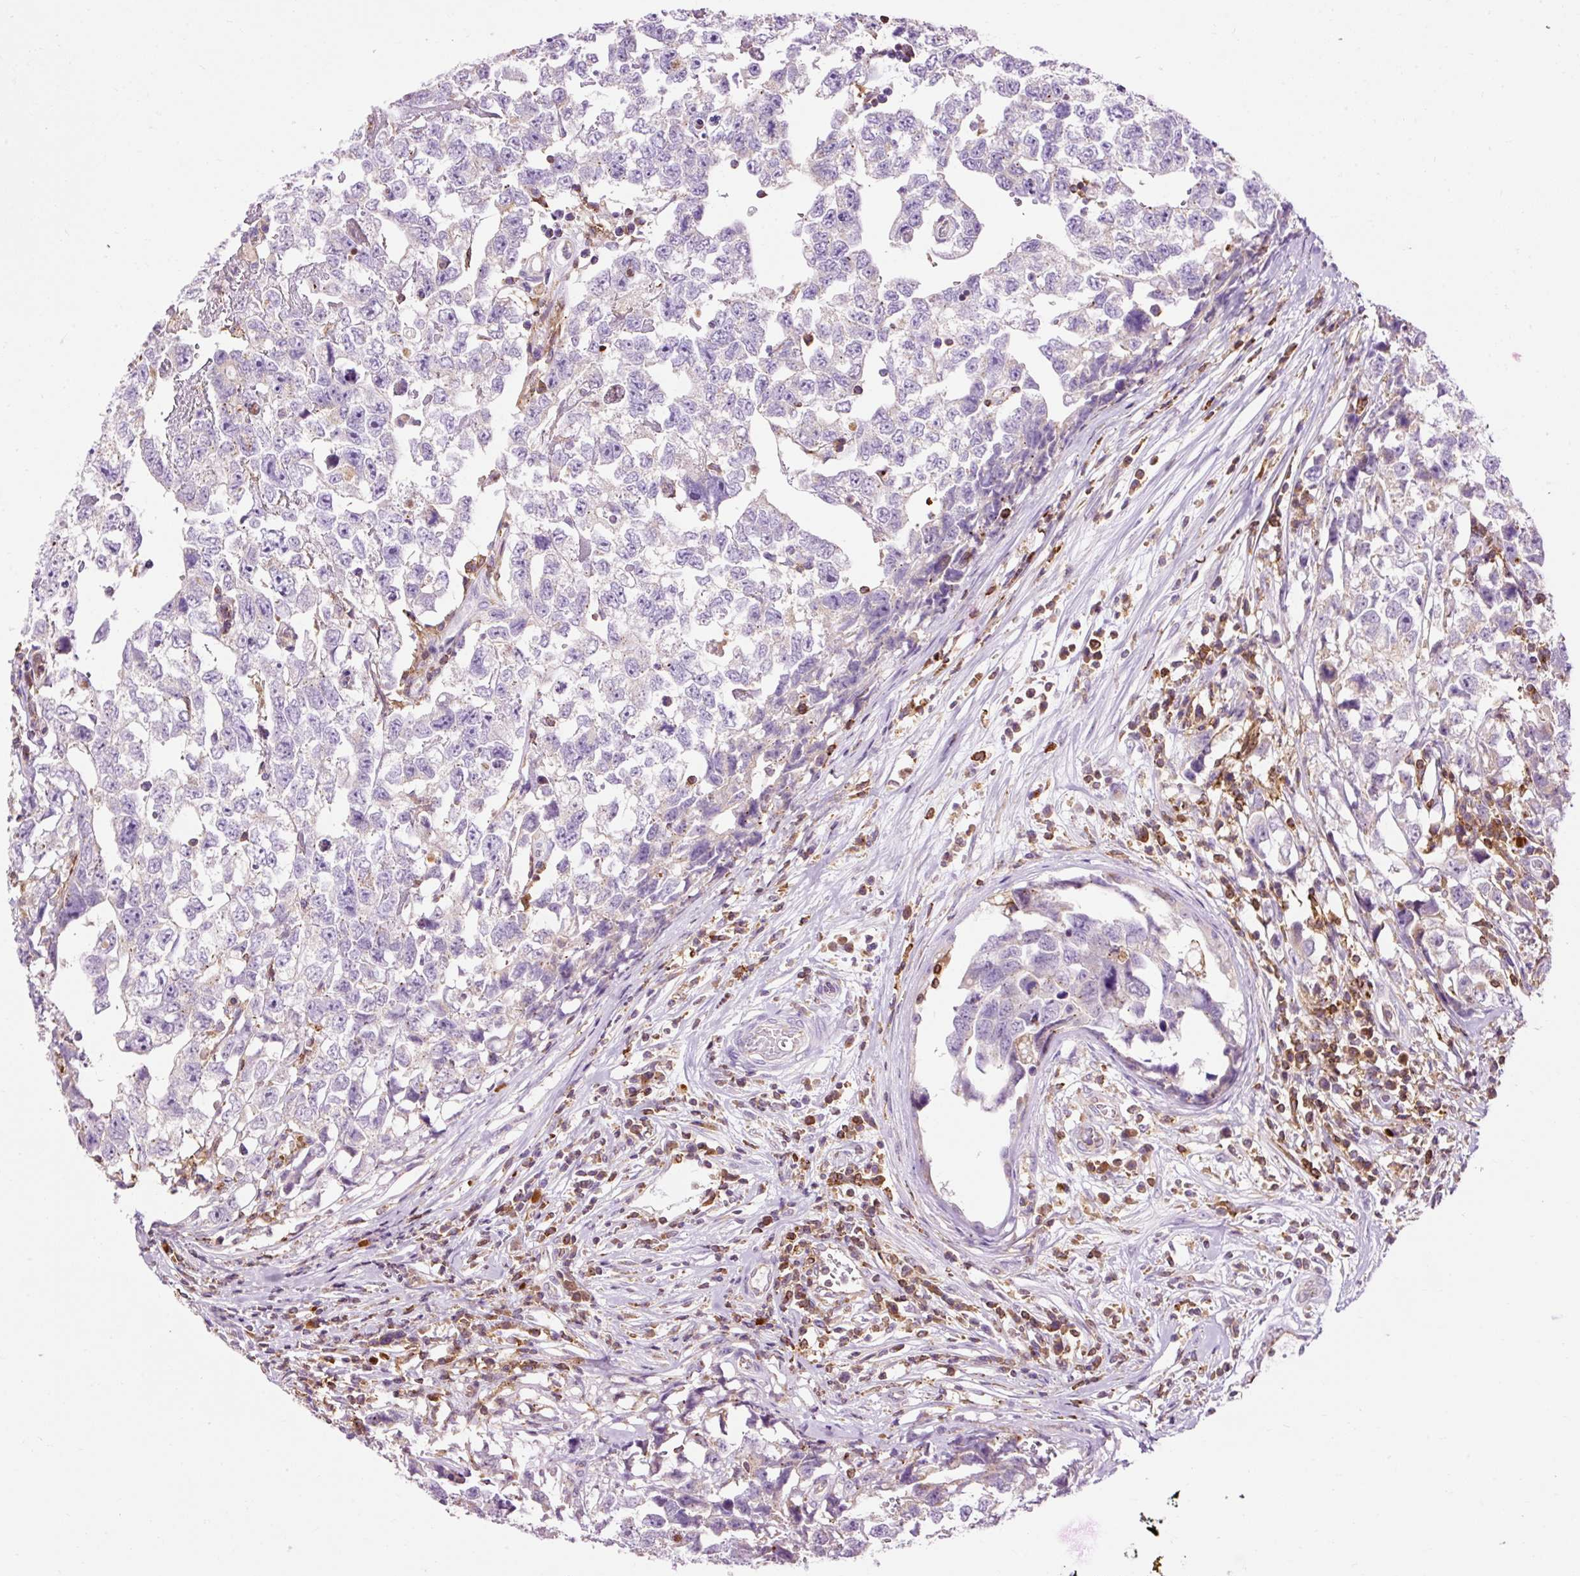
{"staining": {"intensity": "negative", "quantity": "none", "location": "none"}, "tissue": "testis cancer", "cell_type": "Tumor cells", "image_type": "cancer", "snomed": [{"axis": "morphology", "description": "Carcinoma, Embryonal, NOS"}, {"axis": "topography", "description": "Testis"}], "caption": "This is a image of IHC staining of testis cancer, which shows no positivity in tumor cells. (DAB immunohistochemistry with hematoxylin counter stain).", "gene": "CD83", "patient": {"sex": "male", "age": 22}}